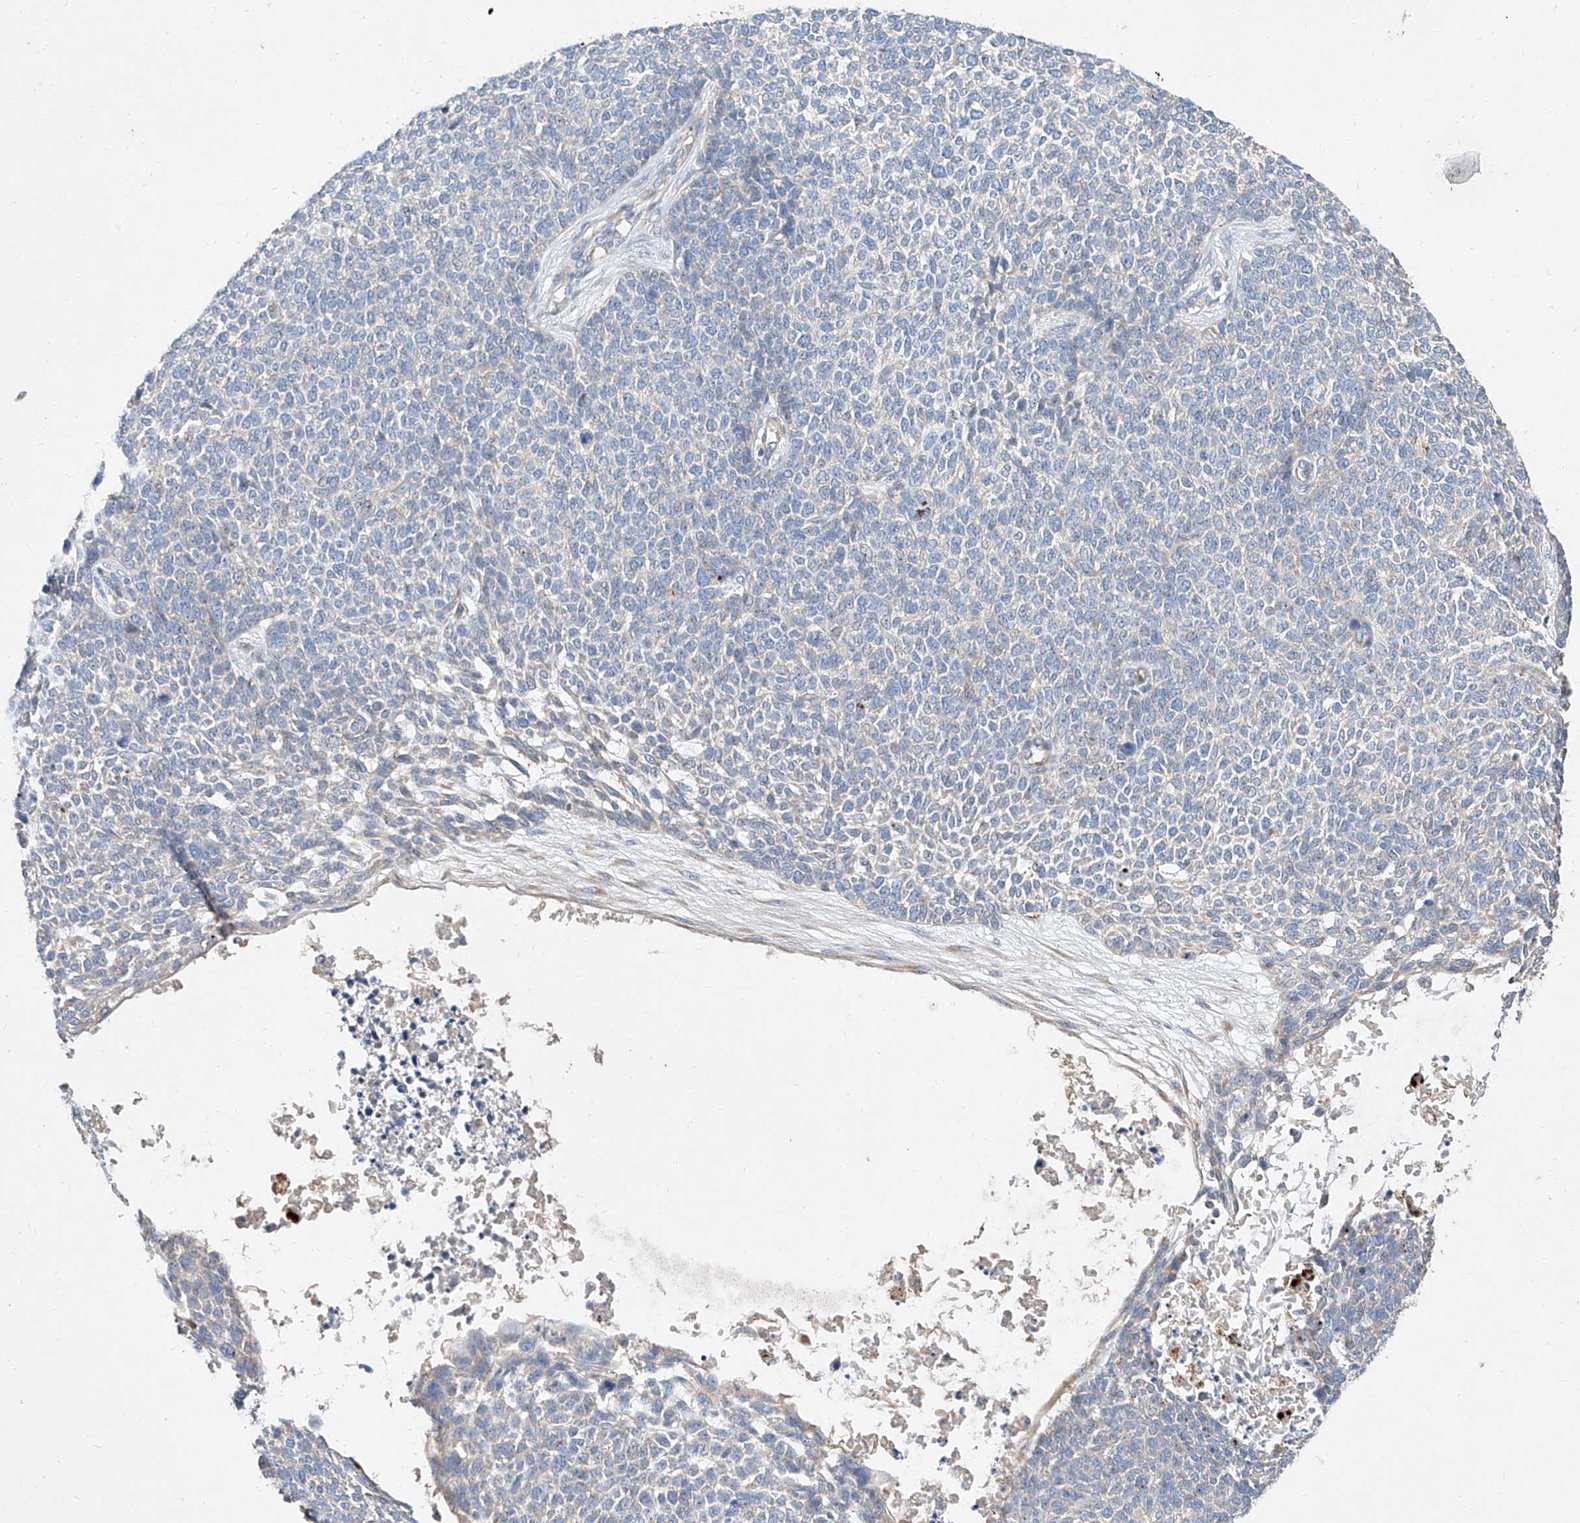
{"staining": {"intensity": "negative", "quantity": "none", "location": "none"}, "tissue": "skin cancer", "cell_type": "Tumor cells", "image_type": "cancer", "snomed": [{"axis": "morphology", "description": "Basal cell carcinoma"}, {"axis": "topography", "description": "Skin"}], "caption": "Micrograph shows no protein staining in tumor cells of skin basal cell carcinoma tissue. Nuclei are stained in blue.", "gene": "DIRAS3", "patient": {"sex": "female", "age": 84}}